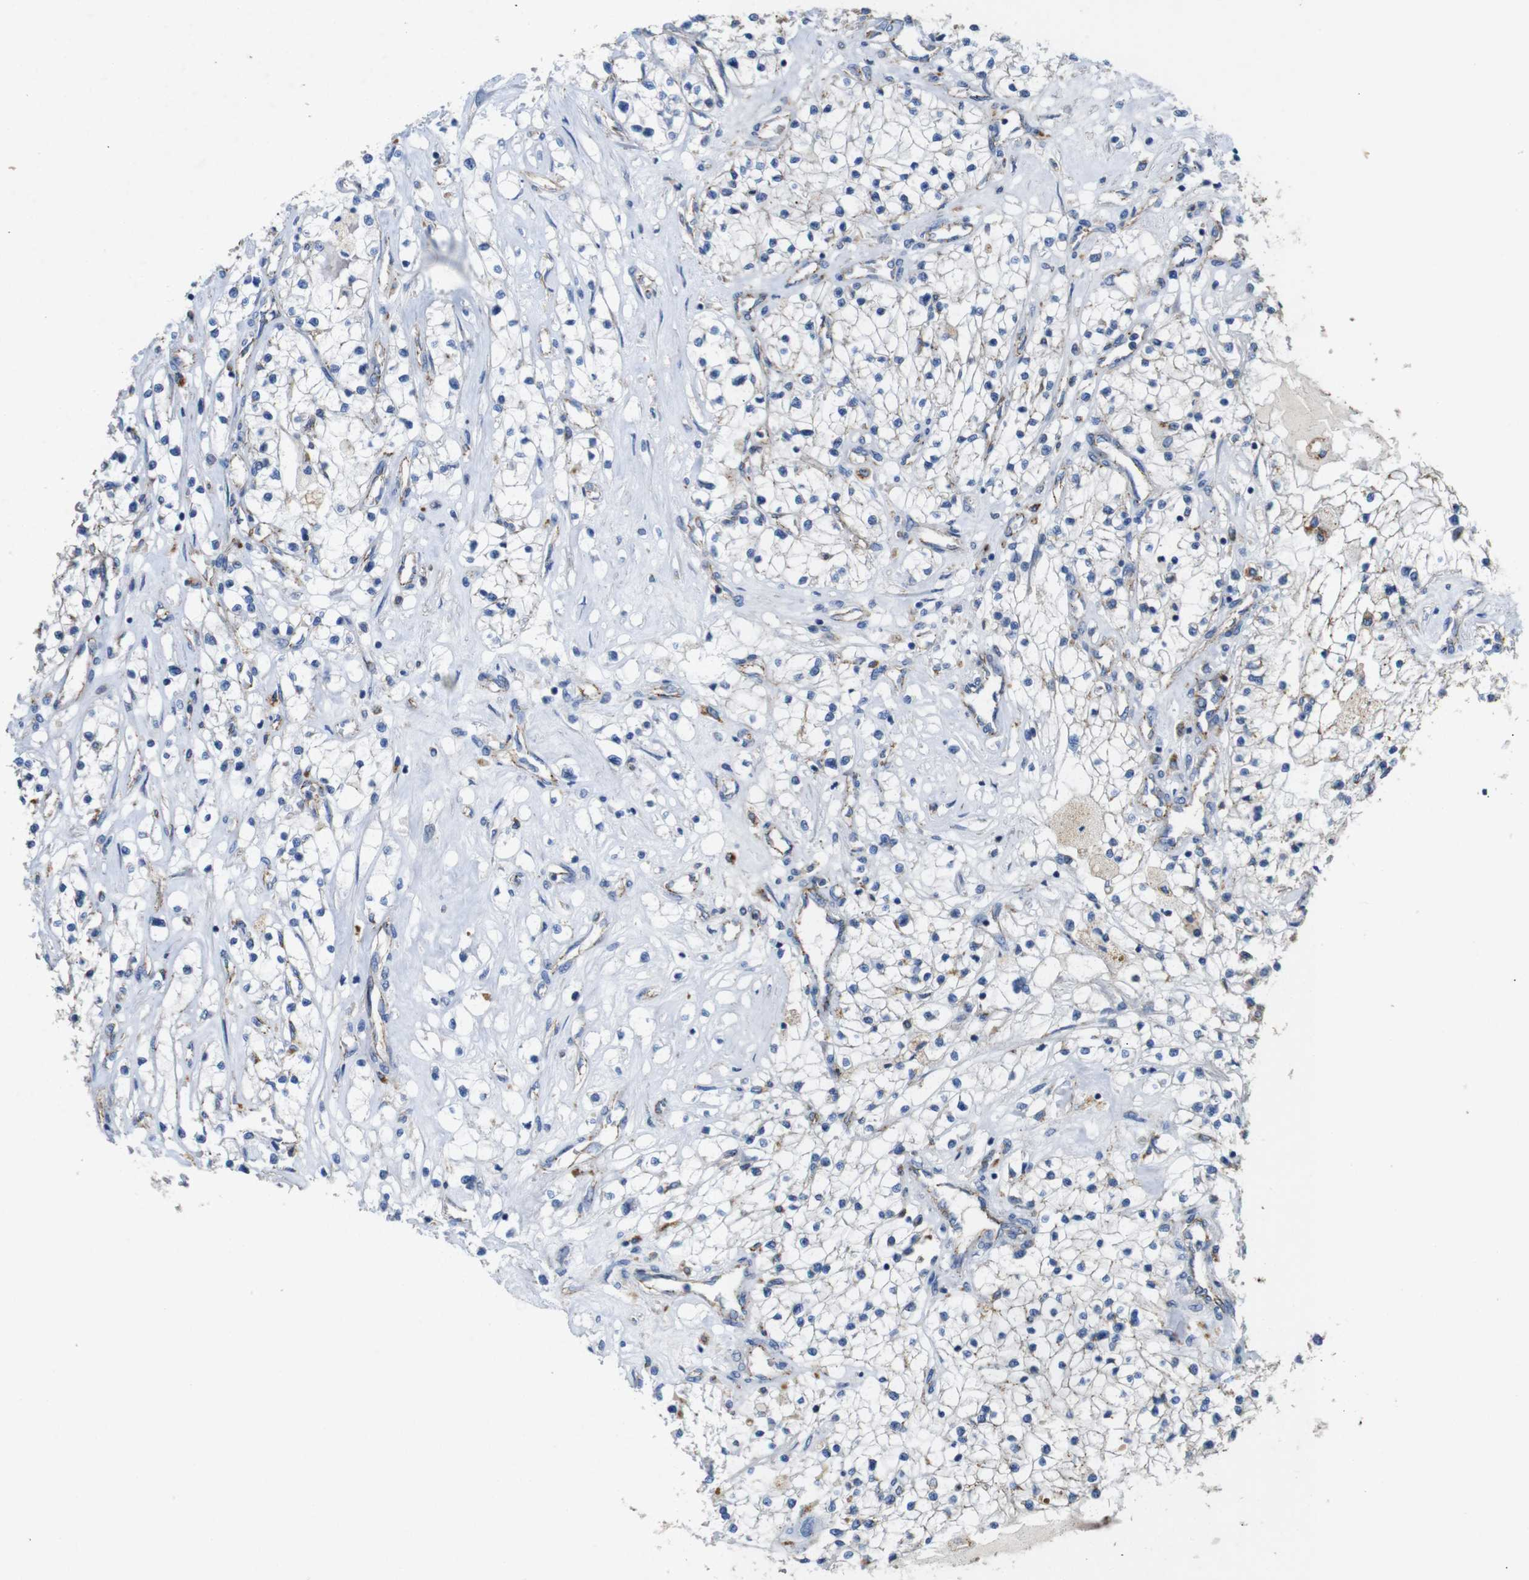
{"staining": {"intensity": "moderate", "quantity": "<25%", "location": "cytoplasmic/membranous"}, "tissue": "renal cancer", "cell_type": "Tumor cells", "image_type": "cancer", "snomed": [{"axis": "morphology", "description": "Adenocarcinoma, NOS"}, {"axis": "topography", "description": "Kidney"}], "caption": "Tumor cells reveal low levels of moderate cytoplasmic/membranous staining in approximately <25% of cells in renal cancer (adenocarcinoma).", "gene": "NHLRC3", "patient": {"sex": "male", "age": 68}}